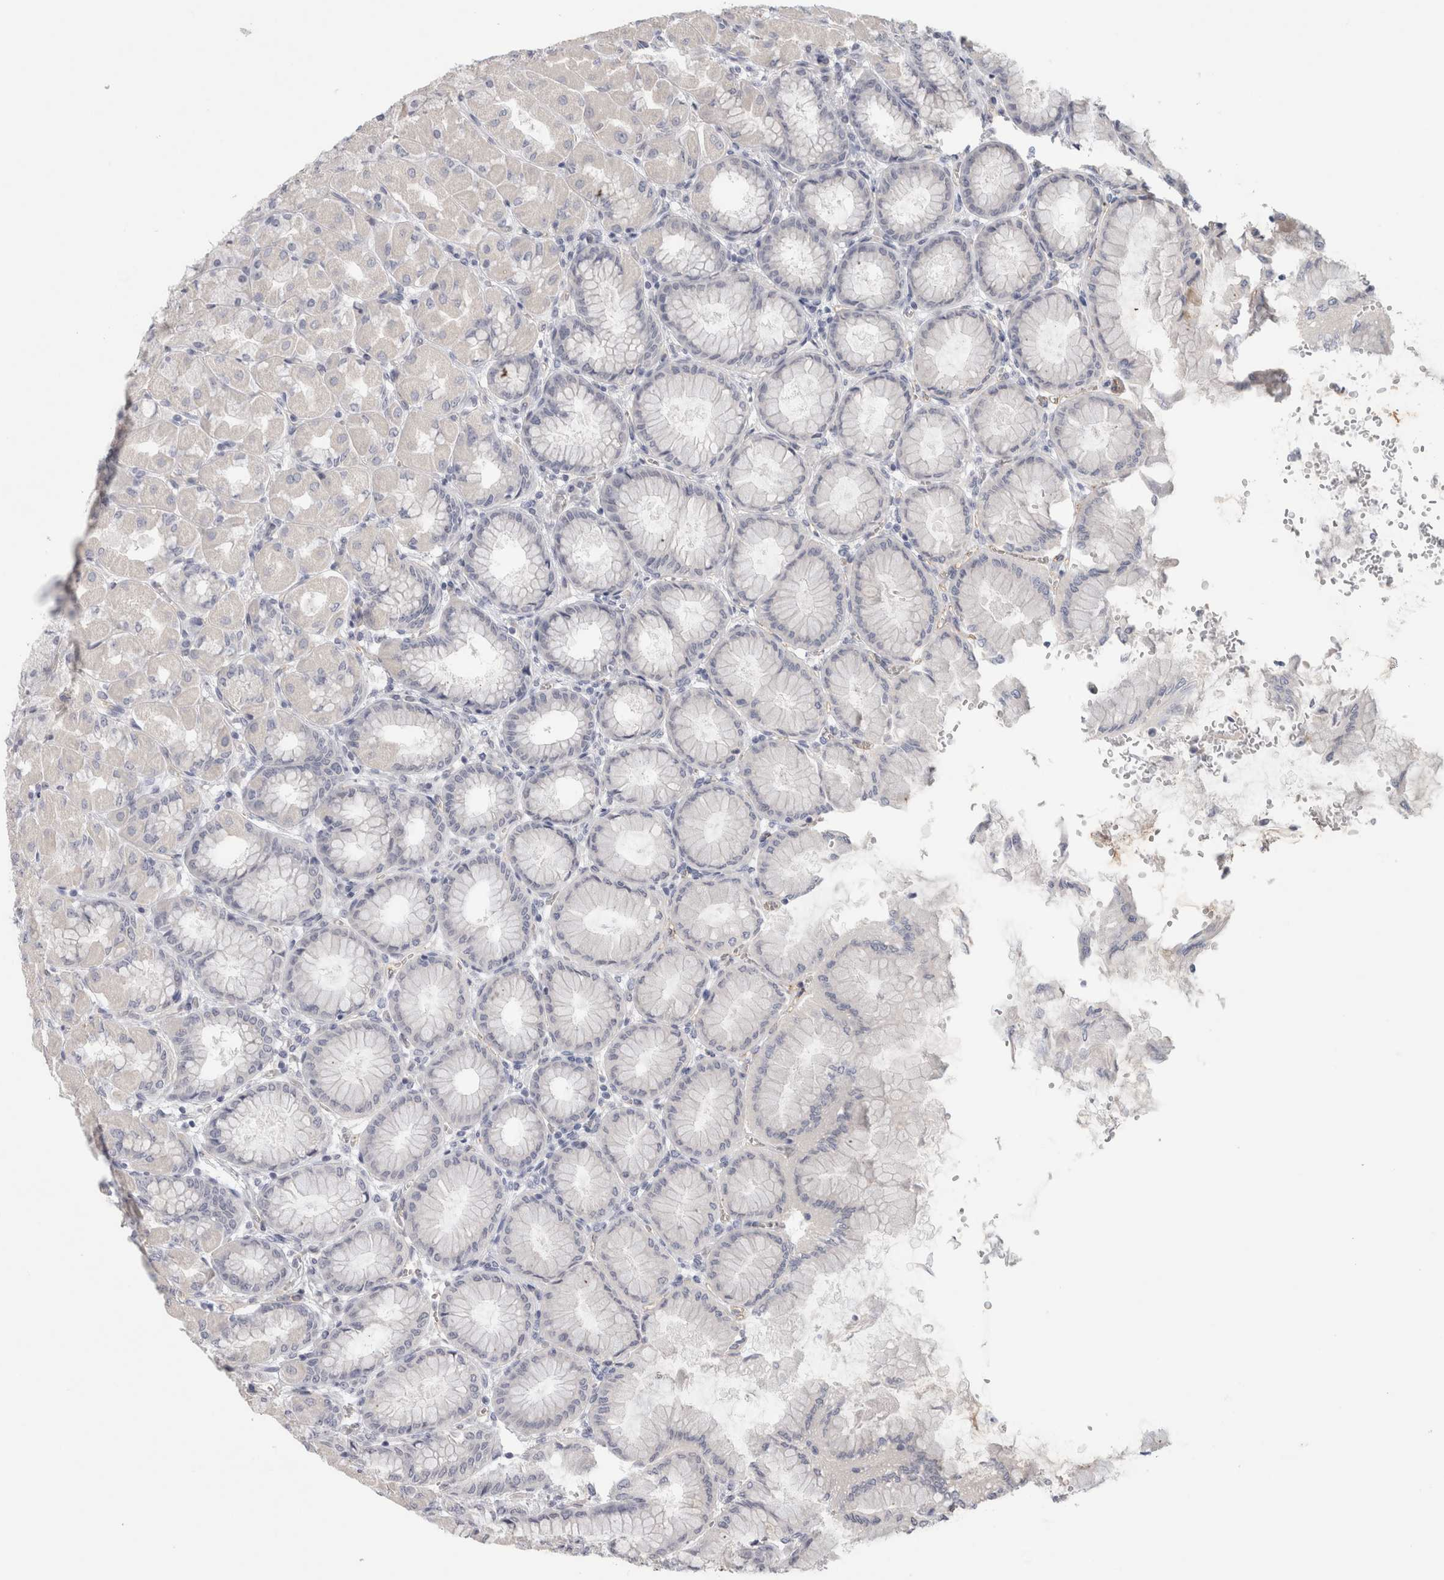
{"staining": {"intensity": "weak", "quantity": "<25%", "location": "cytoplasmic/membranous"}, "tissue": "stomach", "cell_type": "Glandular cells", "image_type": "normal", "snomed": [{"axis": "morphology", "description": "Normal tissue, NOS"}, {"axis": "topography", "description": "Stomach, upper"}], "caption": "DAB immunohistochemical staining of normal stomach shows no significant positivity in glandular cells. (Stains: DAB IHC with hematoxylin counter stain, Microscopy: brightfield microscopy at high magnification).", "gene": "TONSL", "patient": {"sex": "female", "age": 56}}